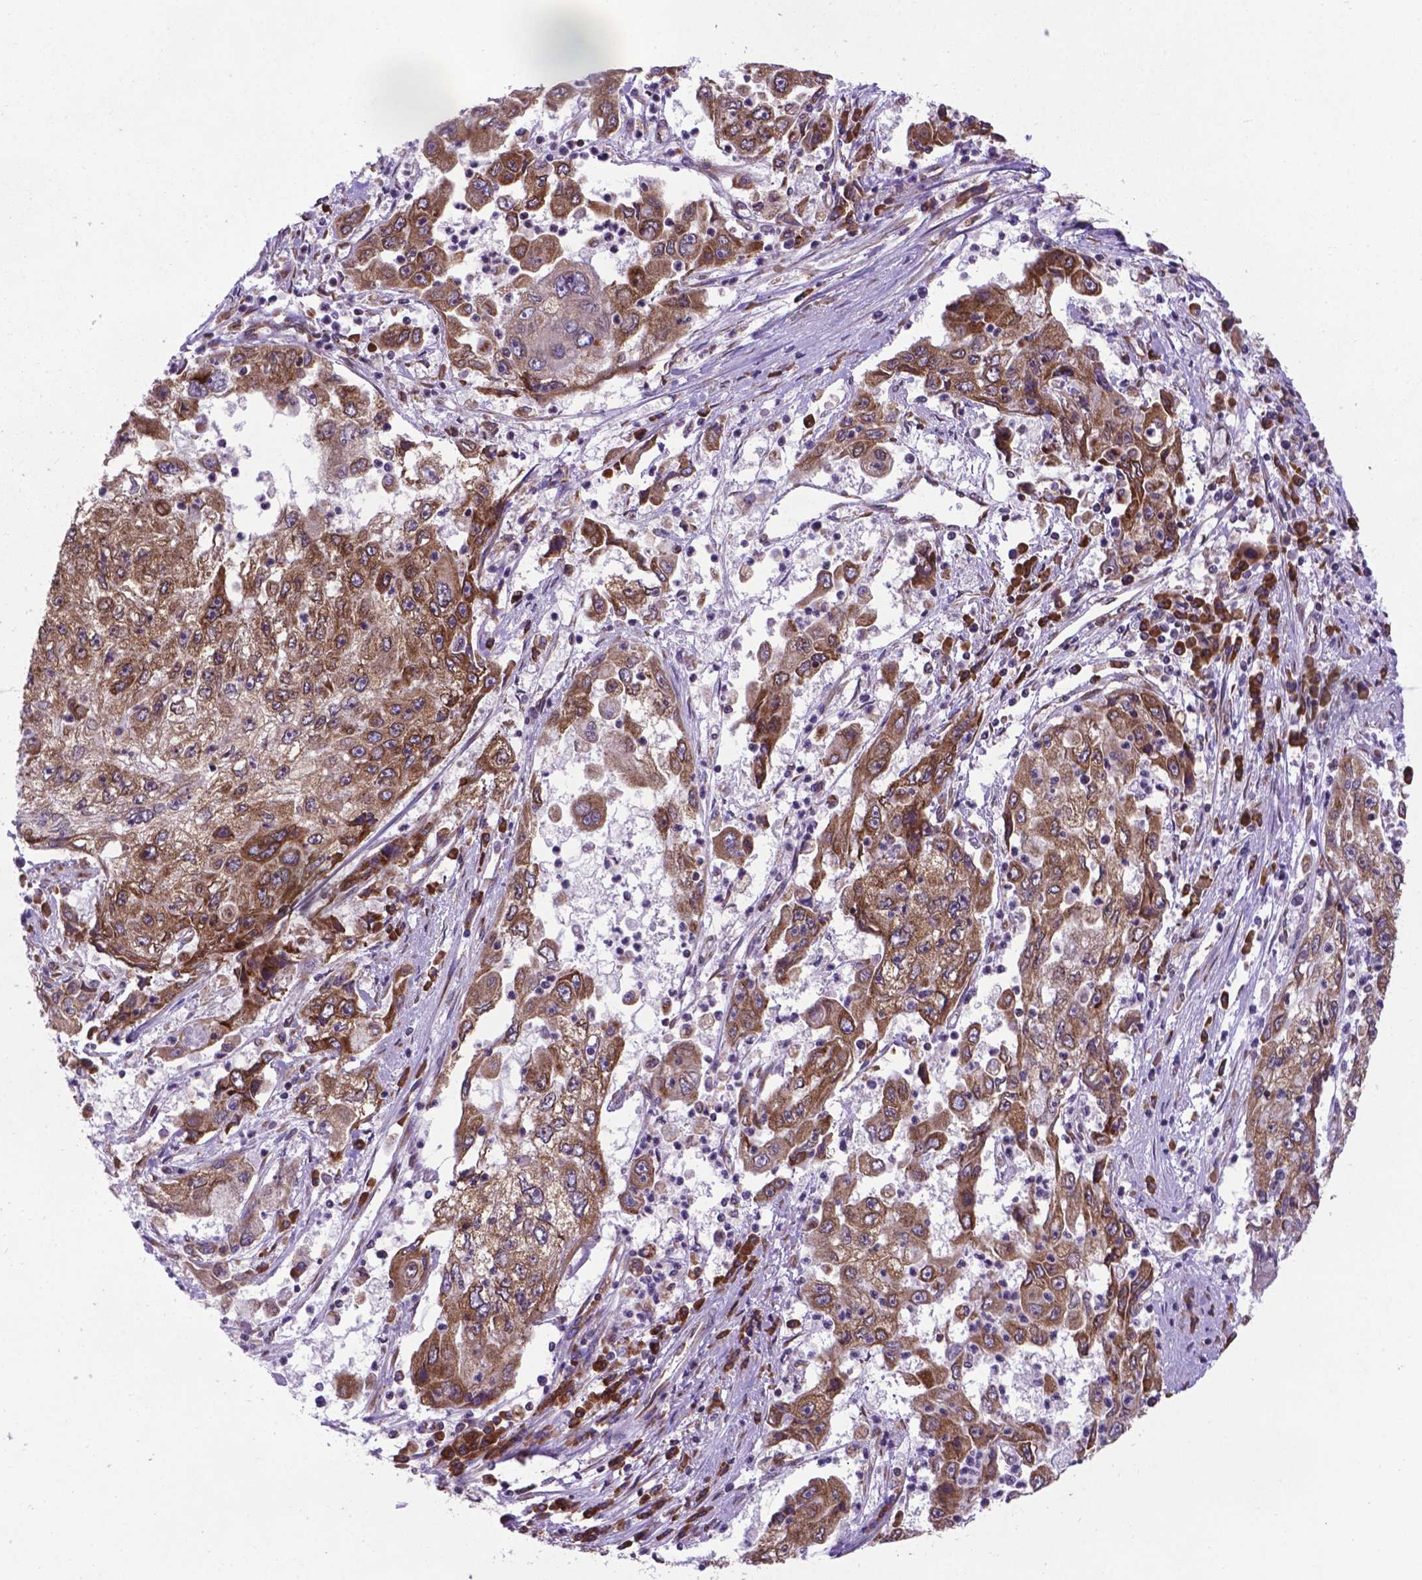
{"staining": {"intensity": "moderate", "quantity": ">75%", "location": "cytoplasmic/membranous"}, "tissue": "cervical cancer", "cell_type": "Tumor cells", "image_type": "cancer", "snomed": [{"axis": "morphology", "description": "Squamous cell carcinoma, NOS"}, {"axis": "topography", "description": "Cervix"}], "caption": "Squamous cell carcinoma (cervical) stained with DAB (3,3'-diaminobenzidine) IHC reveals medium levels of moderate cytoplasmic/membranous positivity in approximately >75% of tumor cells. The staining is performed using DAB (3,3'-diaminobenzidine) brown chromogen to label protein expression. The nuclei are counter-stained blue using hematoxylin.", "gene": "WDR83OS", "patient": {"sex": "female", "age": 36}}